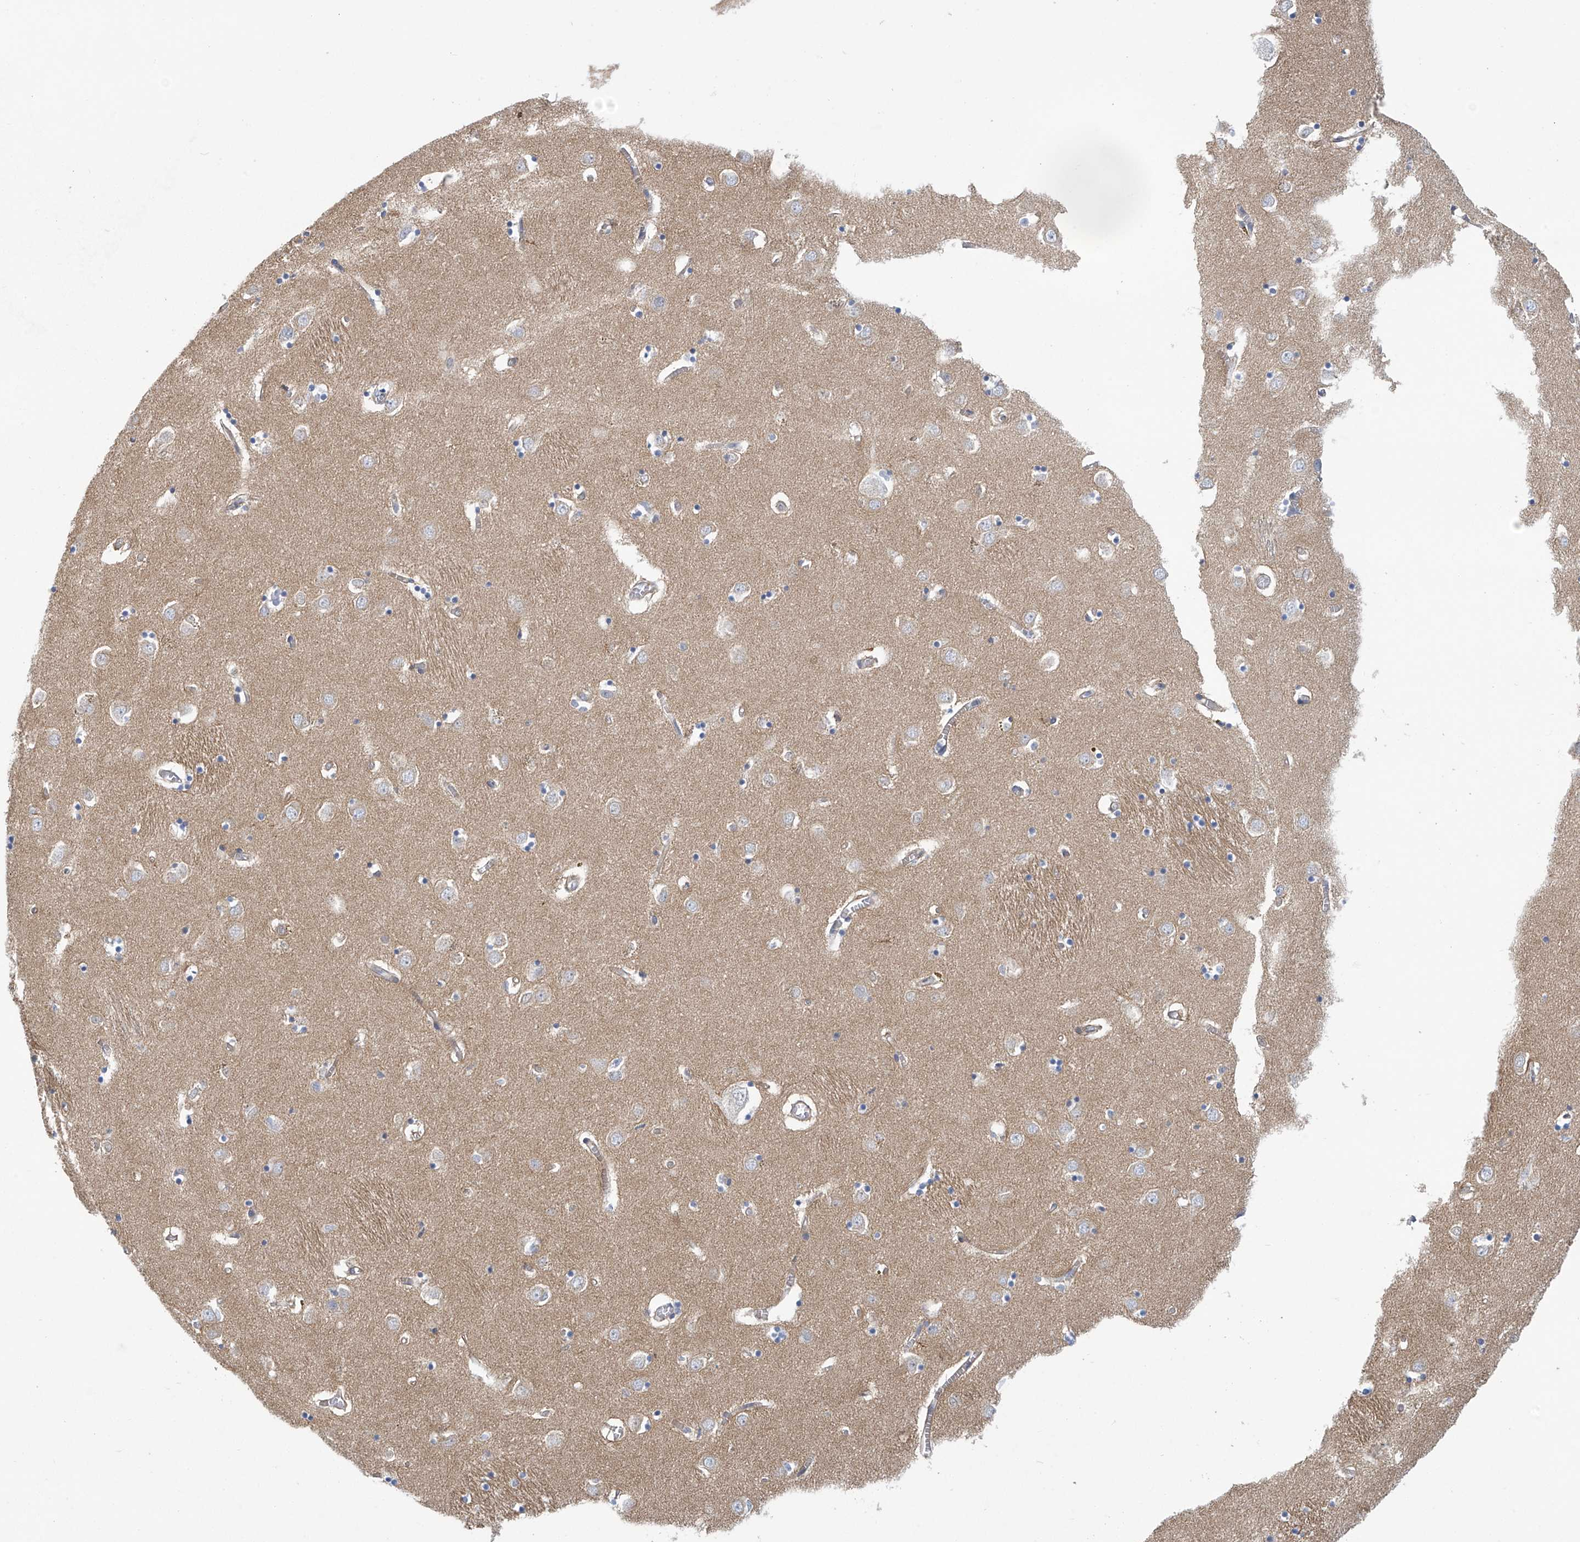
{"staining": {"intensity": "negative", "quantity": "none", "location": "none"}, "tissue": "caudate", "cell_type": "Glial cells", "image_type": "normal", "snomed": [{"axis": "morphology", "description": "Normal tissue, NOS"}, {"axis": "topography", "description": "Lateral ventricle wall"}], "caption": "Immunohistochemistry of benign human caudate exhibits no positivity in glial cells.", "gene": "ABHD13", "patient": {"sex": "male", "age": 70}}